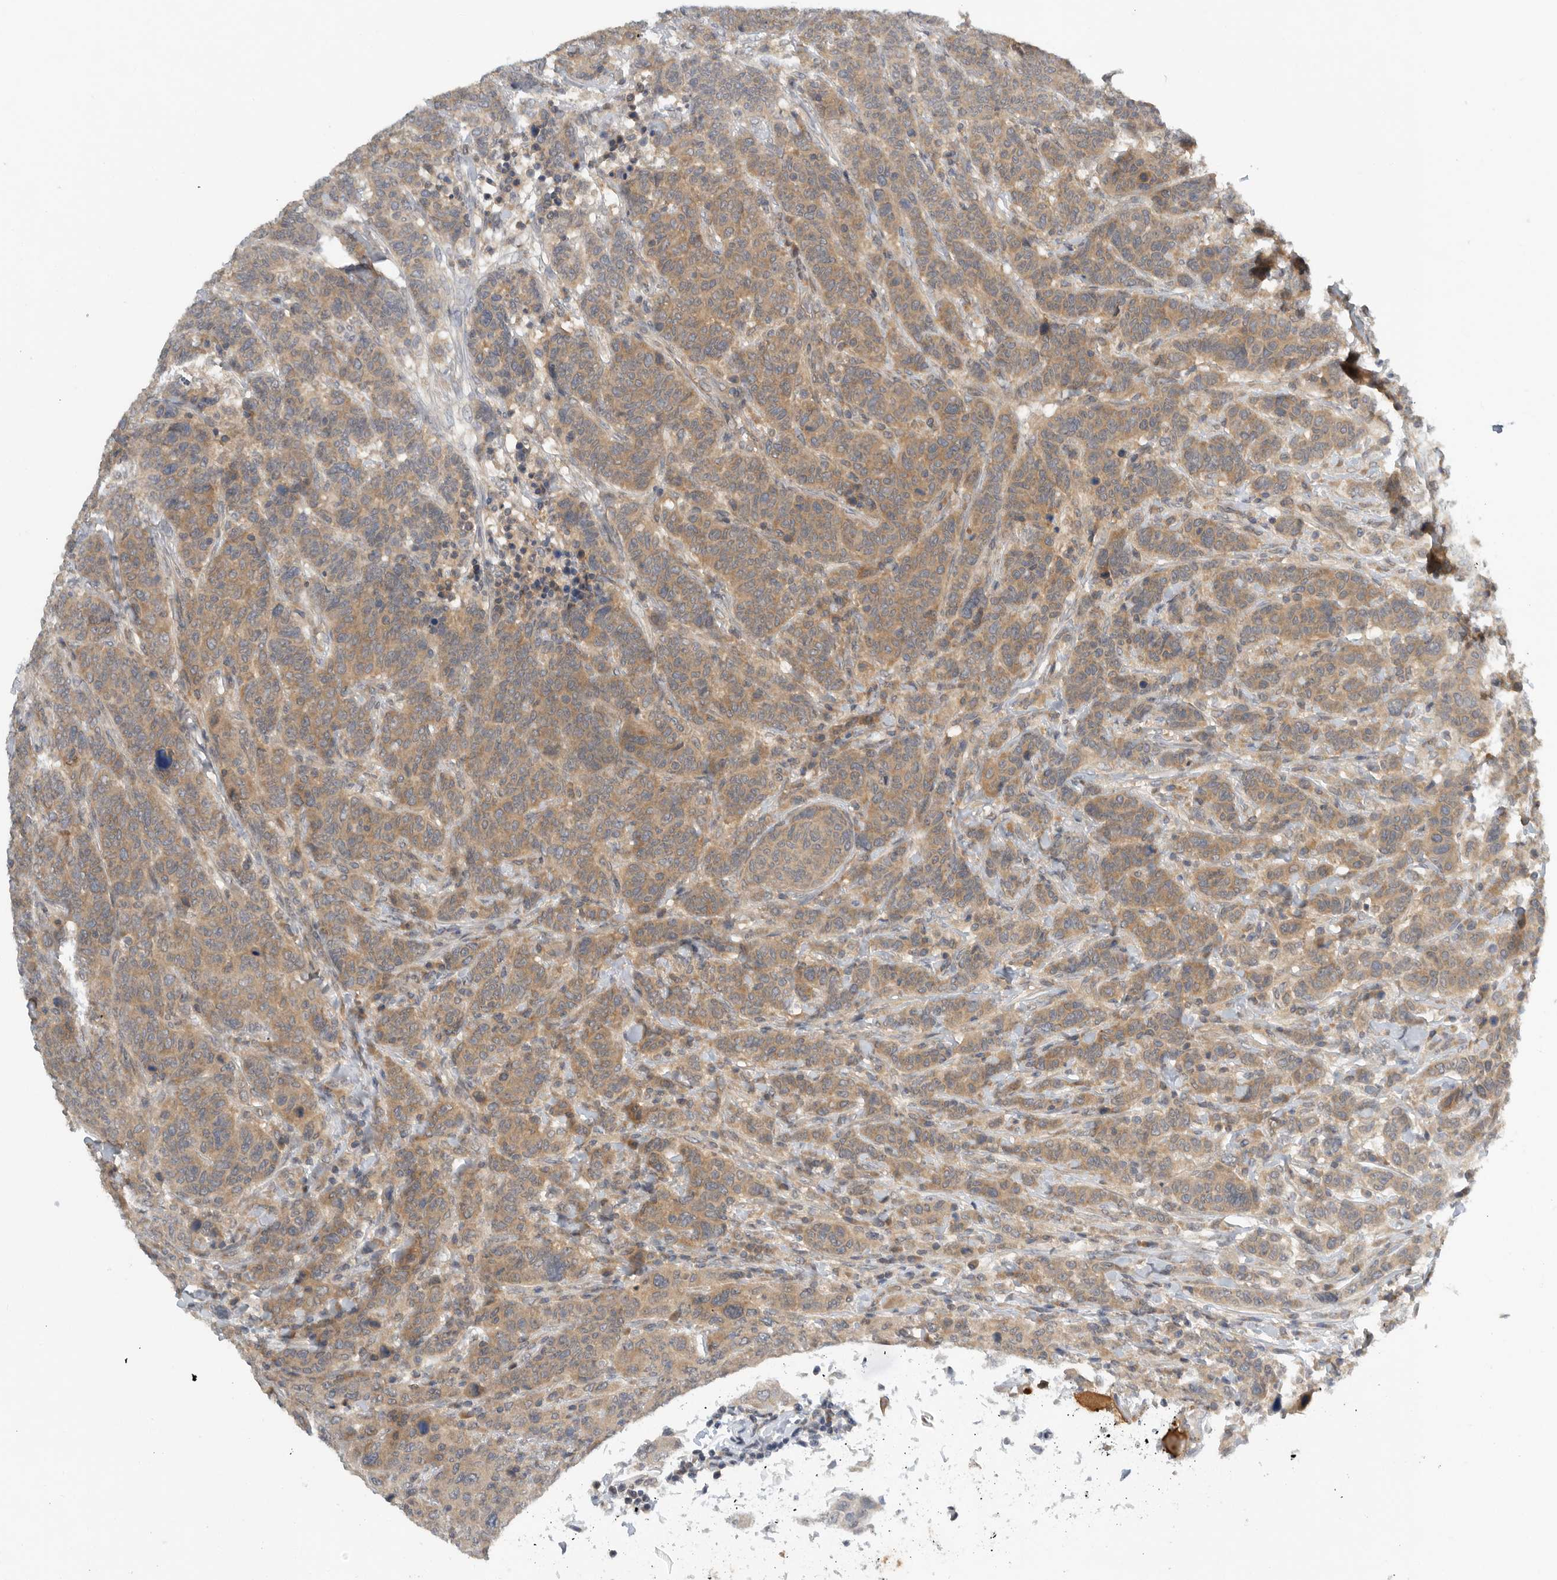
{"staining": {"intensity": "moderate", "quantity": ">75%", "location": "cytoplasmic/membranous"}, "tissue": "breast cancer", "cell_type": "Tumor cells", "image_type": "cancer", "snomed": [{"axis": "morphology", "description": "Duct carcinoma"}, {"axis": "topography", "description": "Breast"}], "caption": "There is medium levels of moderate cytoplasmic/membranous expression in tumor cells of infiltrating ductal carcinoma (breast), as demonstrated by immunohistochemical staining (brown color).", "gene": "AASDHPPT", "patient": {"sex": "female", "age": 37}}